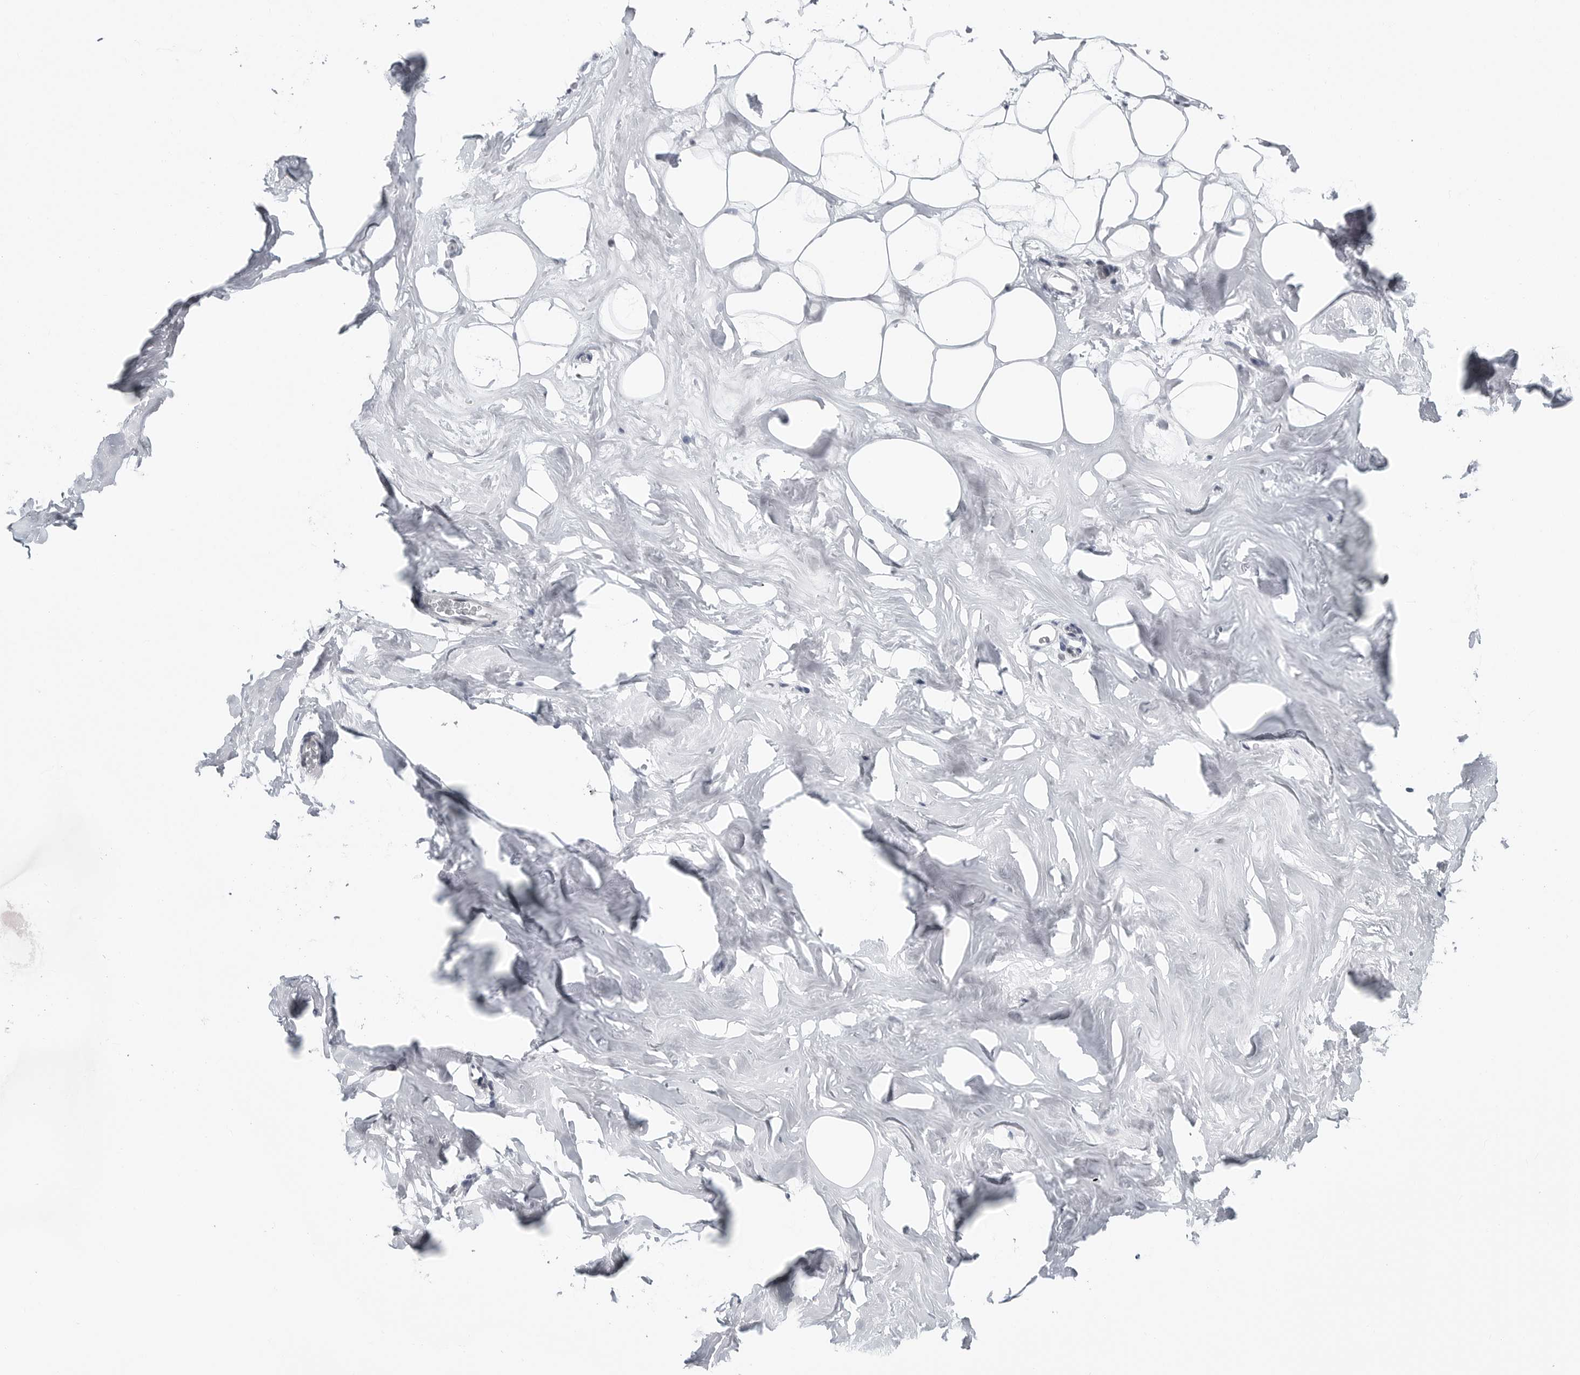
{"staining": {"intensity": "negative", "quantity": "none", "location": "none"}, "tissue": "adipose tissue", "cell_type": "Adipocytes", "image_type": "normal", "snomed": [{"axis": "morphology", "description": "Normal tissue, NOS"}, {"axis": "morphology", "description": "Fibrosis, NOS"}, {"axis": "topography", "description": "Breast"}, {"axis": "topography", "description": "Adipose tissue"}], "caption": "IHC micrograph of unremarkable adipose tissue: human adipose tissue stained with DAB reveals no significant protein staining in adipocytes. (Immunohistochemistry (ihc), brightfield microscopy, high magnification).", "gene": "FAM135B", "patient": {"sex": "female", "age": 39}}